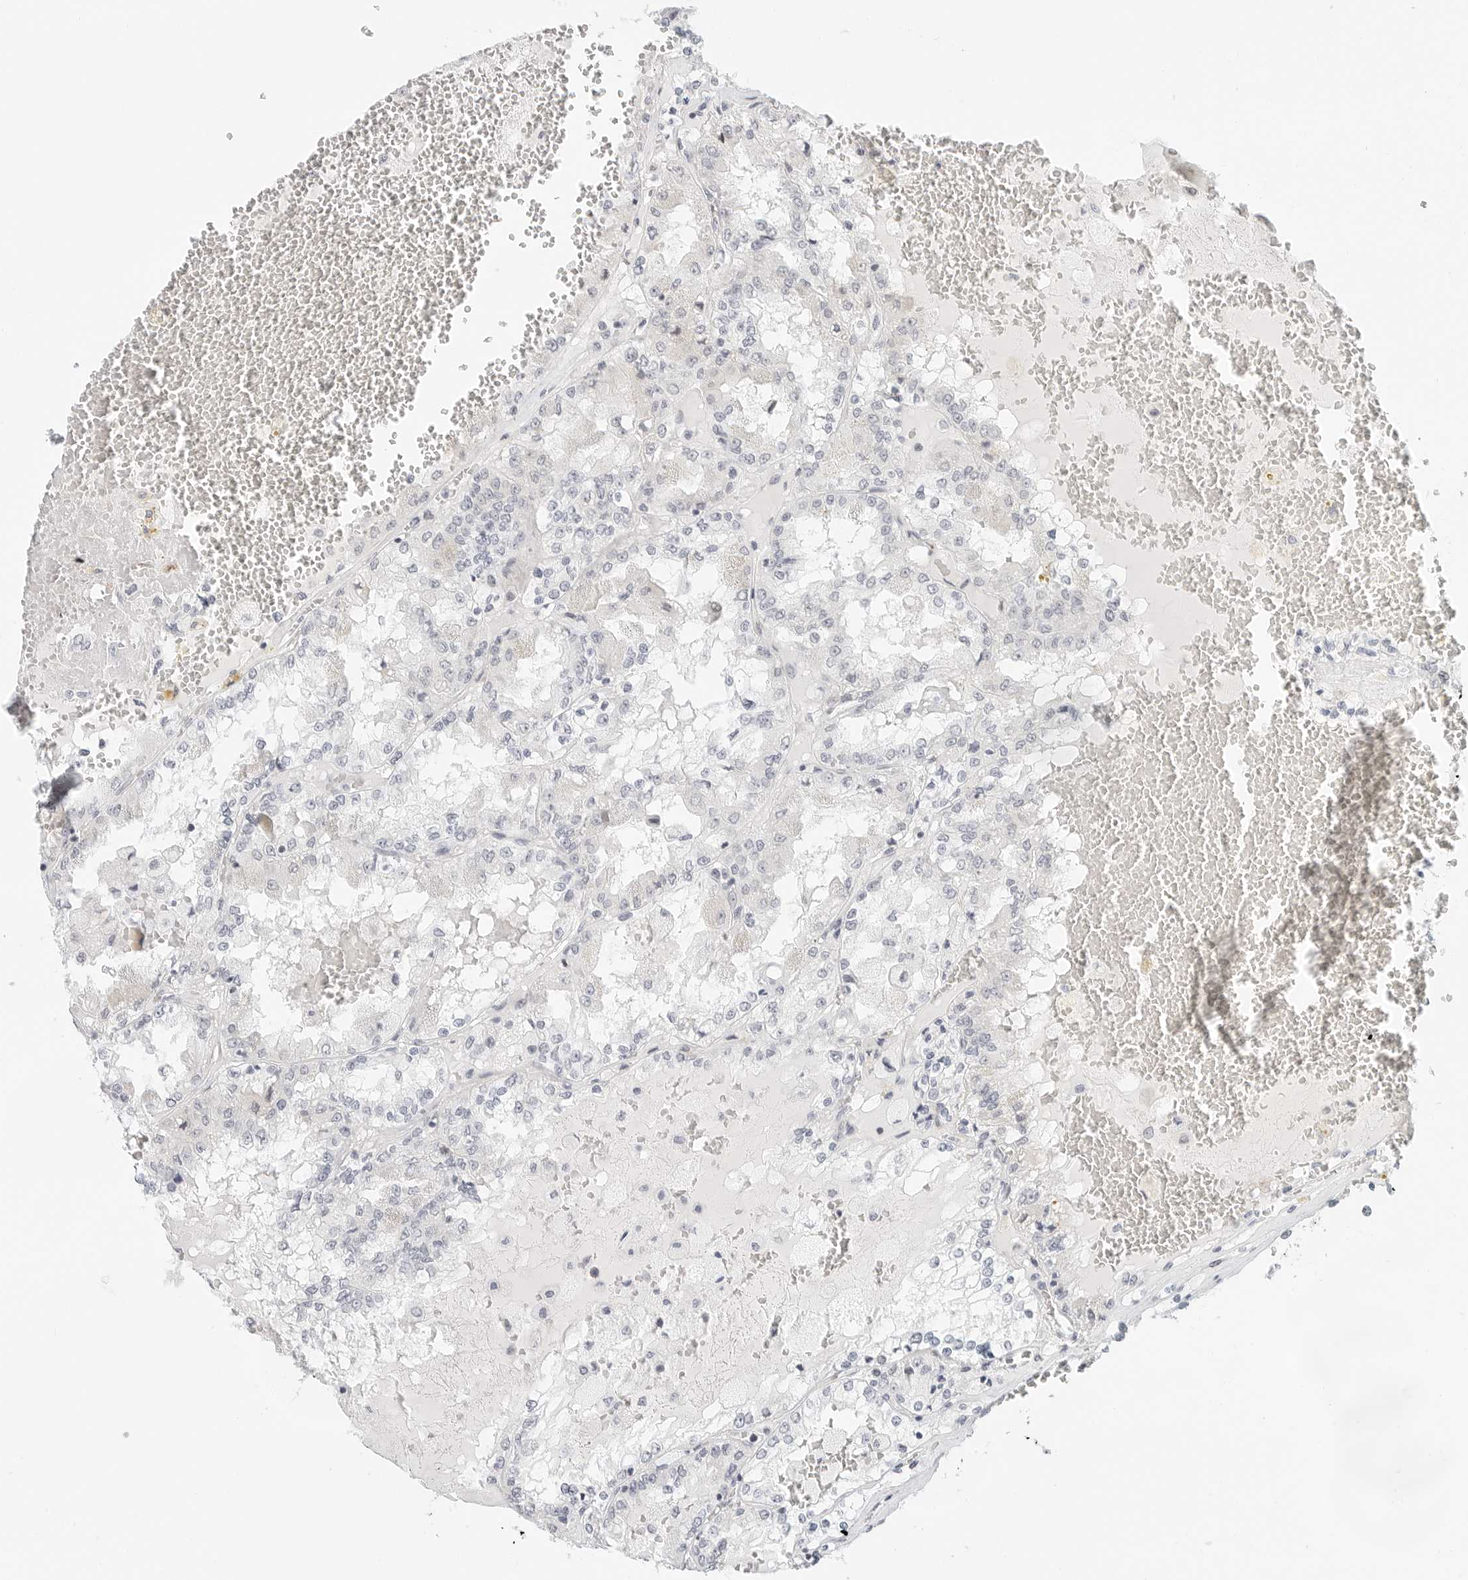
{"staining": {"intensity": "negative", "quantity": "none", "location": "none"}, "tissue": "renal cancer", "cell_type": "Tumor cells", "image_type": "cancer", "snomed": [{"axis": "morphology", "description": "Adenocarcinoma, NOS"}, {"axis": "topography", "description": "Kidney"}], "caption": "Protein analysis of adenocarcinoma (renal) shows no significant expression in tumor cells. The staining was performed using DAB to visualize the protein expression in brown, while the nuclei were stained in blue with hematoxylin (Magnification: 20x).", "gene": "PARP10", "patient": {"sex": "female", "age": 56}}